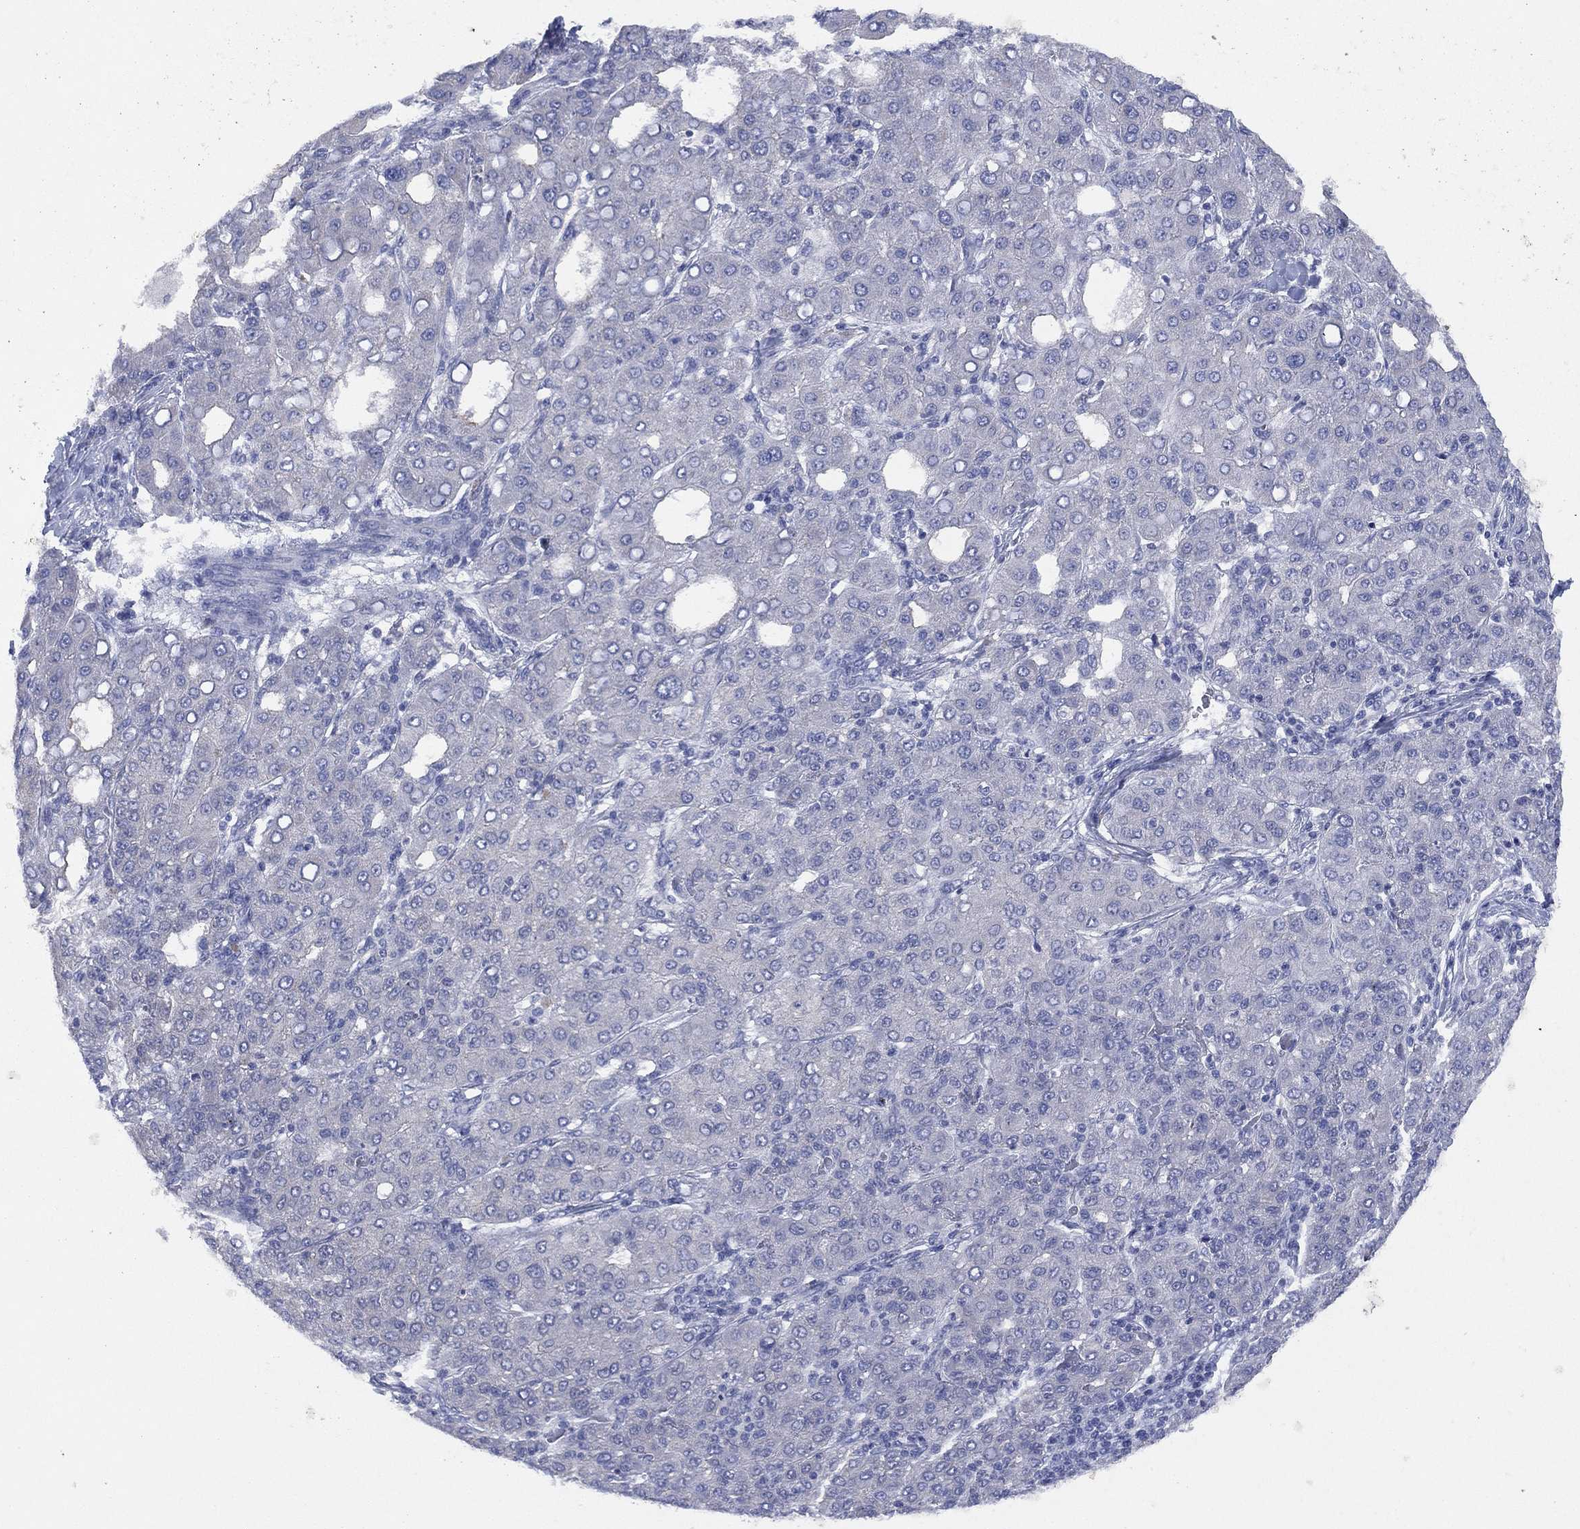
{"staining": {"intensity": "negative", "quantity": "none", "location": "none"}, "tissue": "liver cancer", "cell_type": "Tumor cells", "image_type": "cancer", "snomed": [{"axis": "morphology", "description": "Carcinoma, Hepatocellular, NOS"}, {"axis": "topography", "description": "Liver"}], "caption": "Immunohistochemistry of human liver cancer demonstrates no staining in tumor cells.", "gene": "CHRNA3", "patient": {"sex": "male", "age": 65}}